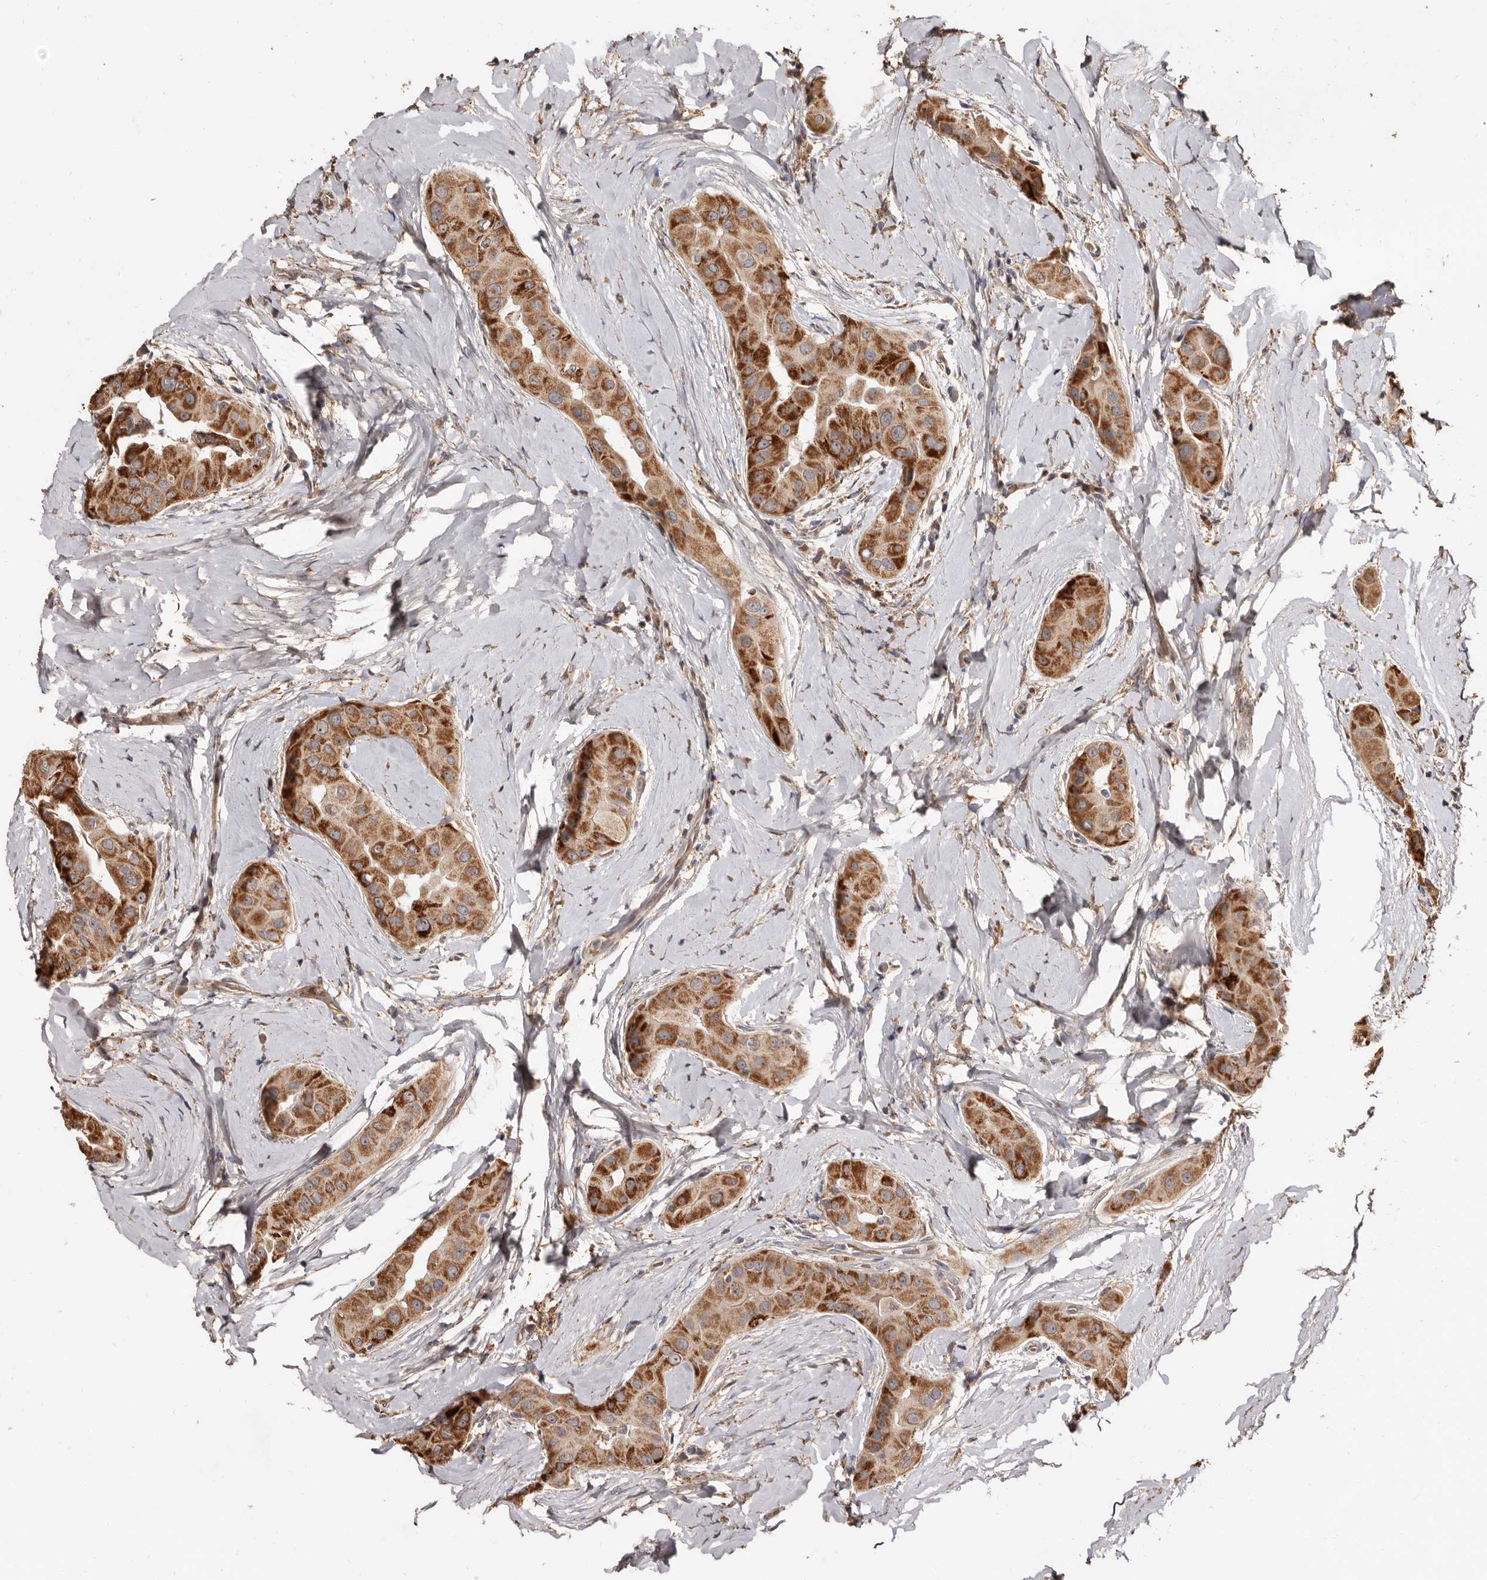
{"staining": {"intensity": "moderate", "quantity": ">75%", "location": "cytoplasmic/membranous"}, "tissue": "thyroid cancer", "cell_type": "Tumor cells", "image_type": "cancer", "snomed": [{"axis": "morphology", "description": "Papillary adenocarcinoma, NOS"}, {"axis": "topography", "description": "Thyroid gland"}], "caption": "A micrograph showing moderate cytoplasmic/membranous positivity in approximately >75% of tumor cells in thyroid cancer, as visualized by brown immunohistochemical staining.", "gene": "AKAP7", "patient": {"sex": "male", "age": 33}}